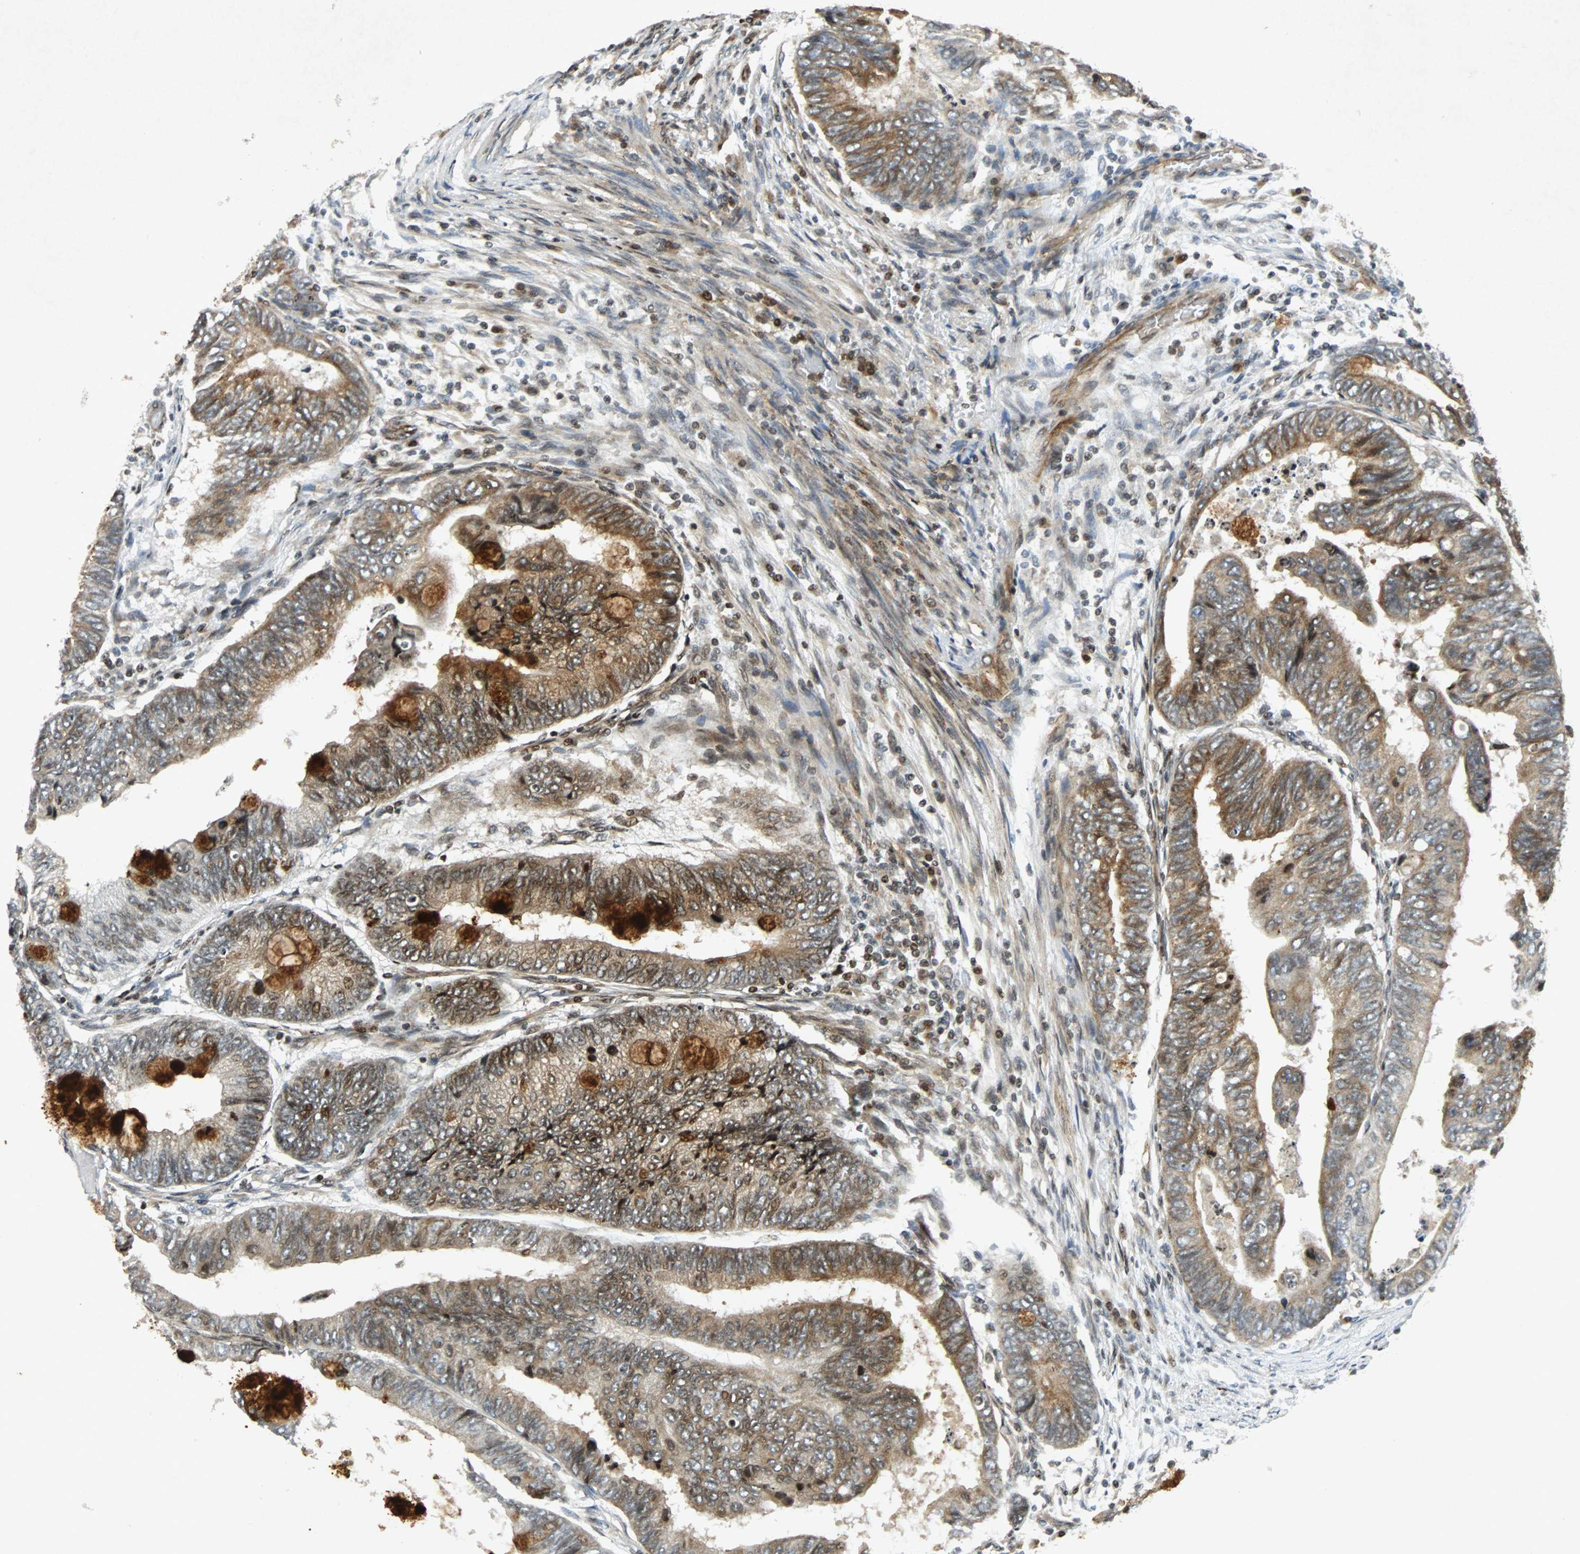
{"staining": {"intensity": "strong", "quantity": "25%-75%", "location": "cytoplasmic/membranous"}, "tissue": "colorectal cancer", "cell_type": "Tumor cells", "image_type": "cancer", "snomed": [{"axis": "morphology", "description": "Normal tissue, NOS"}, {"axis": "morphology", "description": "Adenocarcinoma, NOS"}, {"axis": "topography", "description": "Rectum"}, {"axis": "topography", "description": "Peripheral nerve tissue"}], "caption": "Brown immunohistochemical staining in adenocarcinoma (colorectal) demonstrates strong cytoplasmic/membranous staining in about 25%-75% of tumor cells.", "gene": "TUBA4A", "patient": {"sex": "male", "age": 92}}